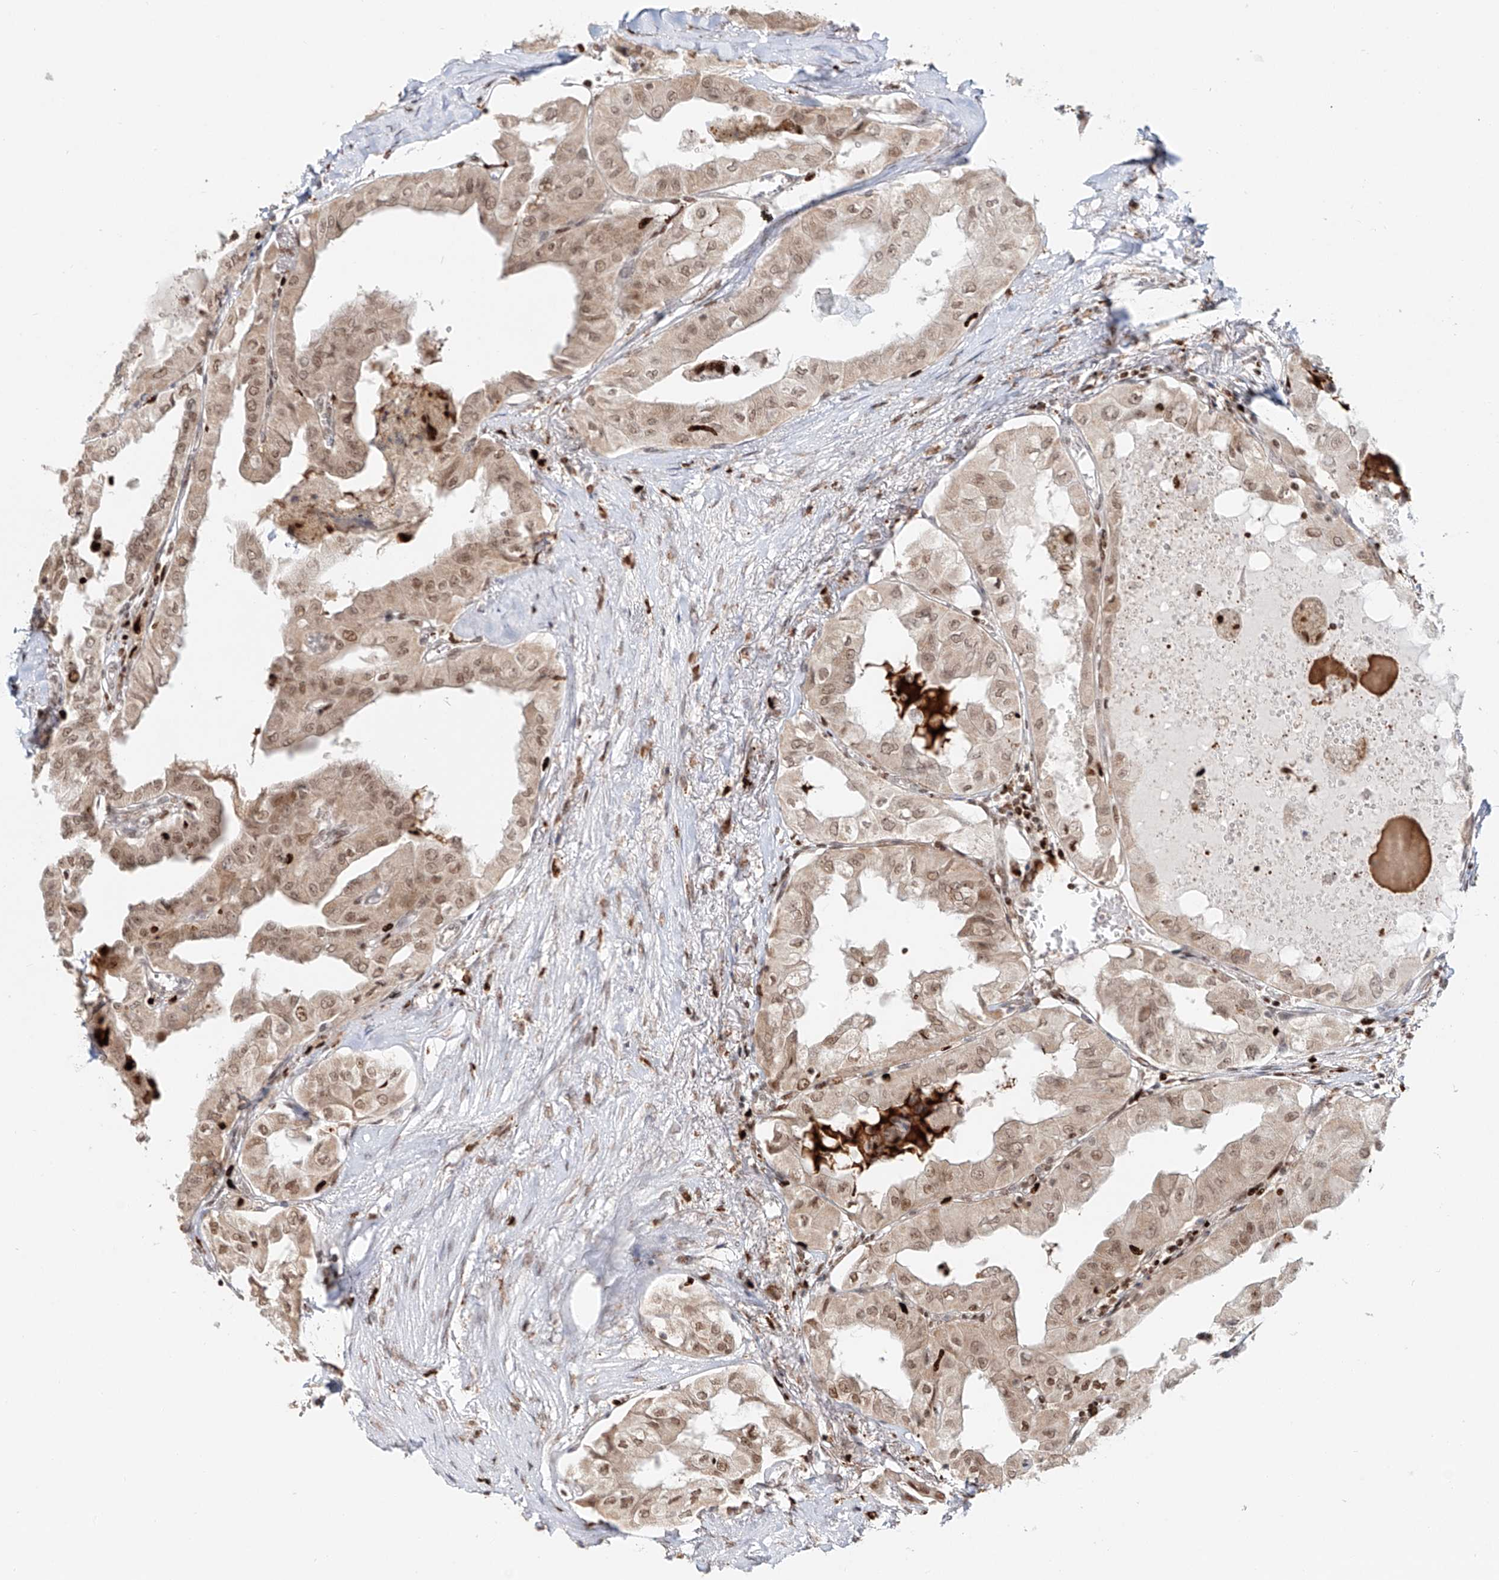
{"staining": {"intensity": "moderate", "quantity": ">75%", "location": "cytoplasmic/membranous,nuclear"}, "tissue": "thyroid cancer", "cell_type": "Tumor cells", "image_type": "cancer", "snomed": [{"axis": "morphology", "description": "Papillary adenocarcinoma, NOS"}, {"axis": "topography", "description": "Thyroid gland"}], "caption": "Papillary adenocarcinoma (thyroid) stained for a protein demonstrates moderate cytoplasmic/membranous and nuclear positivity in tumor cells. The staining was performed using DAB, with brown indicating positive protein expression. Nuclei are stained blue with hematoxylin.", "gene": "DZIP1L", "patient": {"sex": "female", "age": 59}}